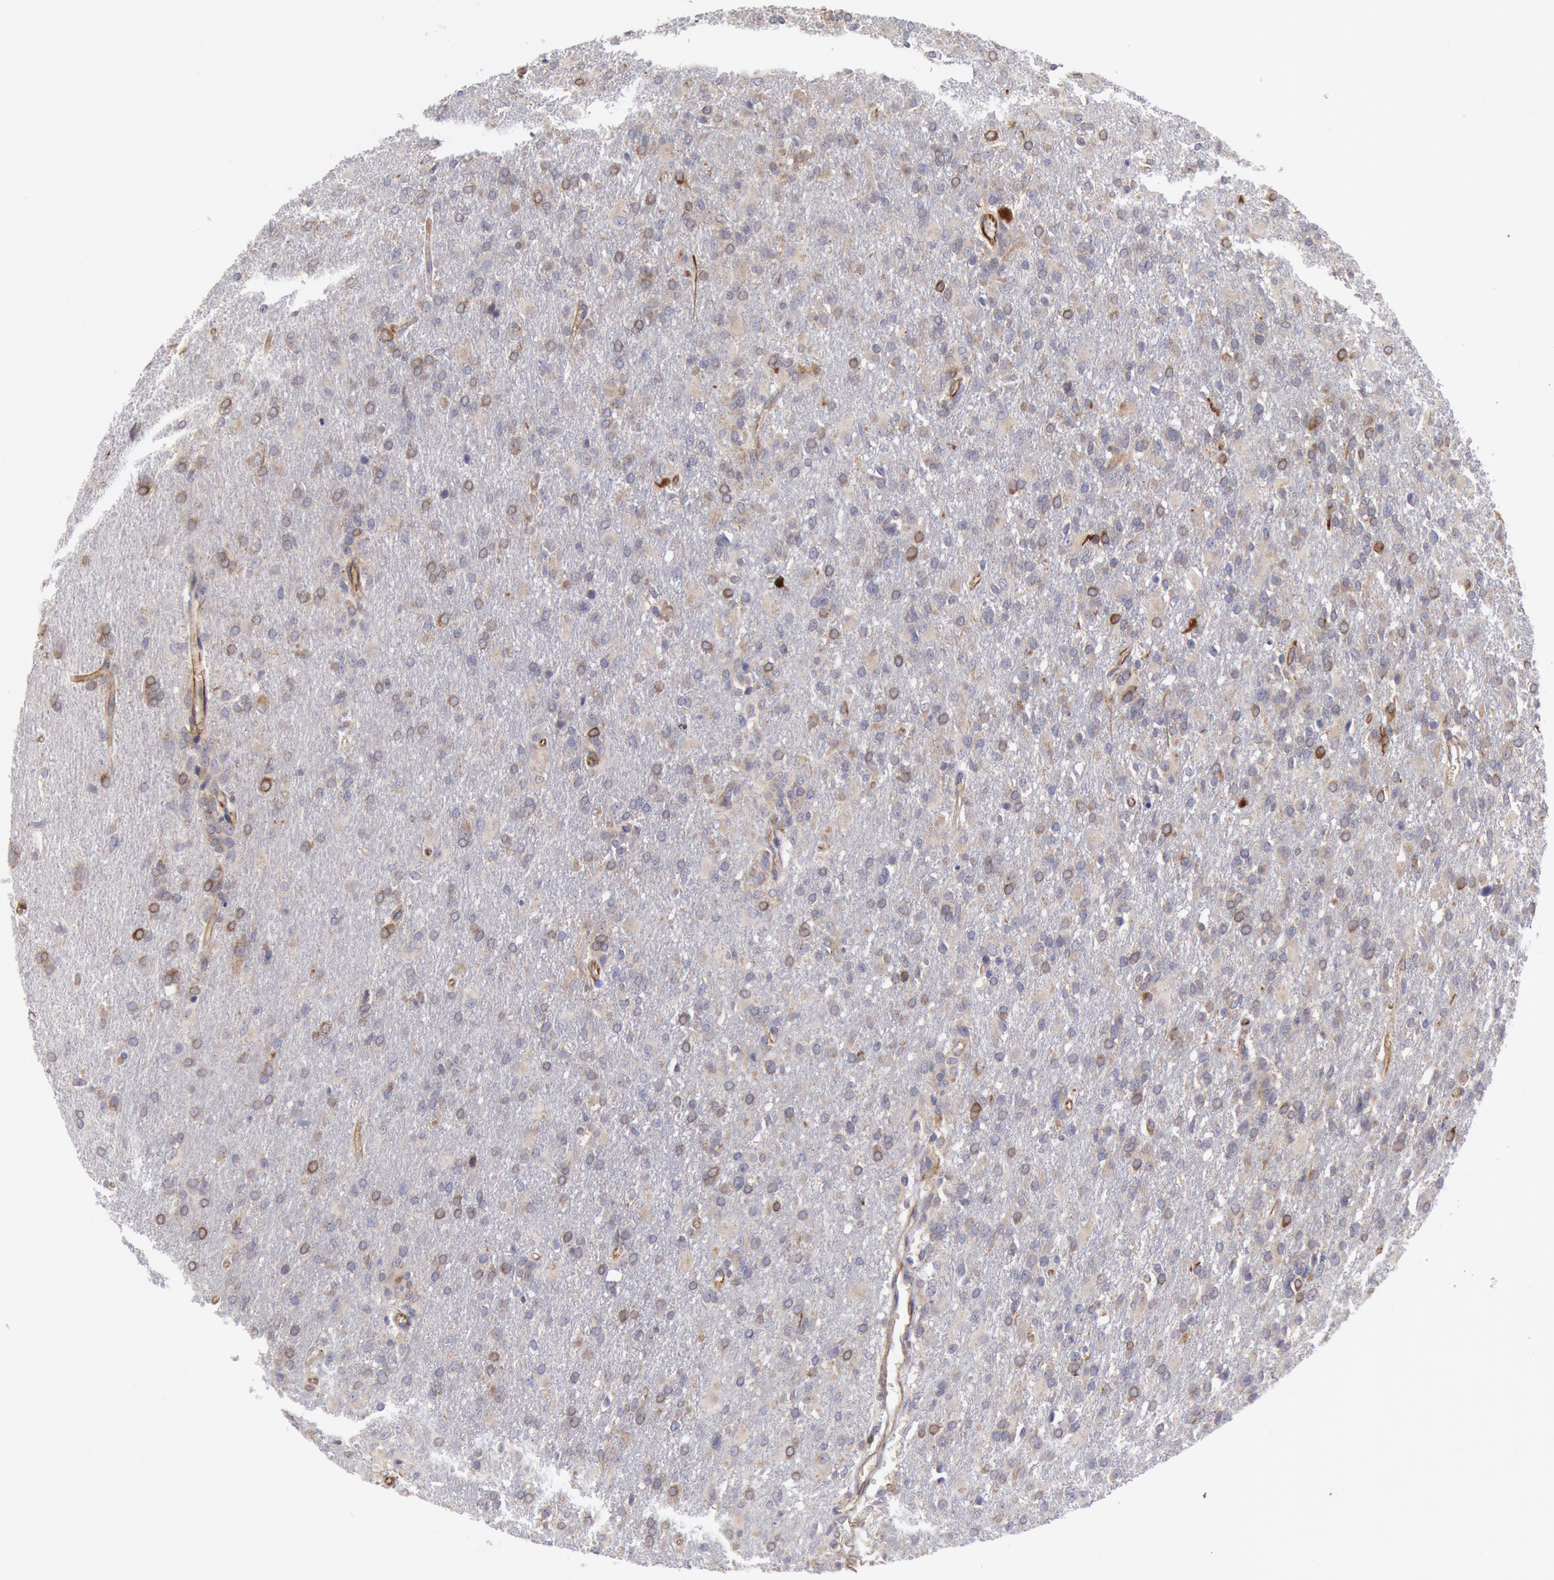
{"staining": {"intensity": "moderate", "quantity": "25%-75%", "location": "cytoplasmic/membranous"}, "tissue": "glioma", "cell_type": "Tumor cells", "image_type": "cancer", "snomed": [{"axis": "morphology", "description": "Glioma, malignant, High grade"}, {"axis": "topography", "description": "Brain"}], "caption": "A brown stain labels moderate cytoplasmic/membranous staining of a protein in human high-grade glioma (malignant) tumor cells. (brown staining indicates protein expression, while blue staining denotes nuclei).", "gene": "RNF139", "patient": {"sex": "male", "age": 68}}